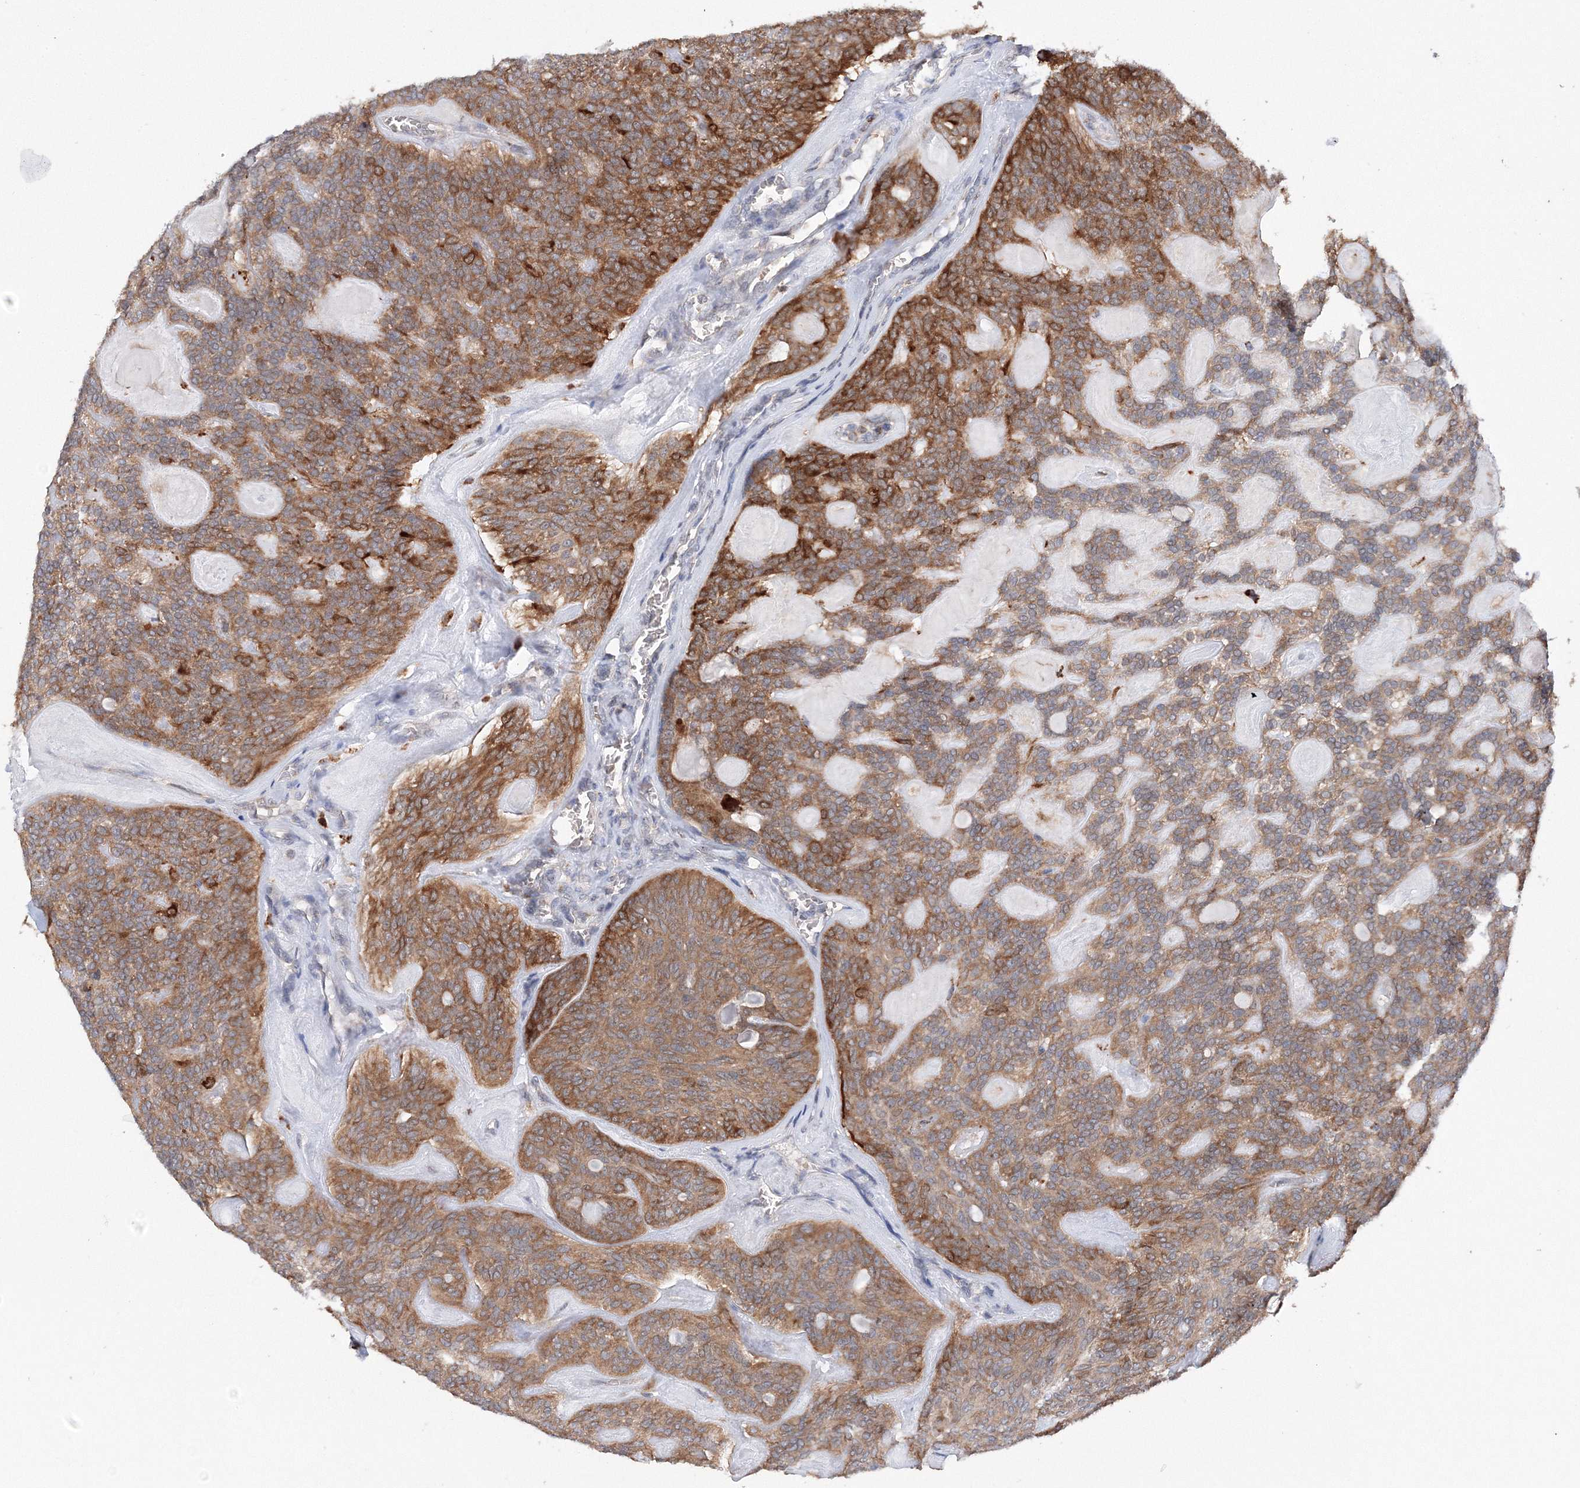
{"staining": {"intensity": "strong", "quantity": ">75%", "location": "cytoplasmic/membranous"}, "tissue": "head and neck cancer", "cell_type": "Tumor cells", "image_type": "cancer", "snomed": [{"axis": "morphology", "description": "Adenocarcinoma, NOS"}, {"axis": "topography", "description": "Head-Neck"}], "caption": "Adenocarcinoma (head and neck) stained with DAB (3,3'-diaminobenzidine) IHC shows high levels of strong cytoplasmic/membranous staining in approximately >75% of tumor cells. (Brightfield microscopy of DAB IHC at high magnification).", "gene": "DIS3L2", "patient": {"sex": "male", "age": 66}}